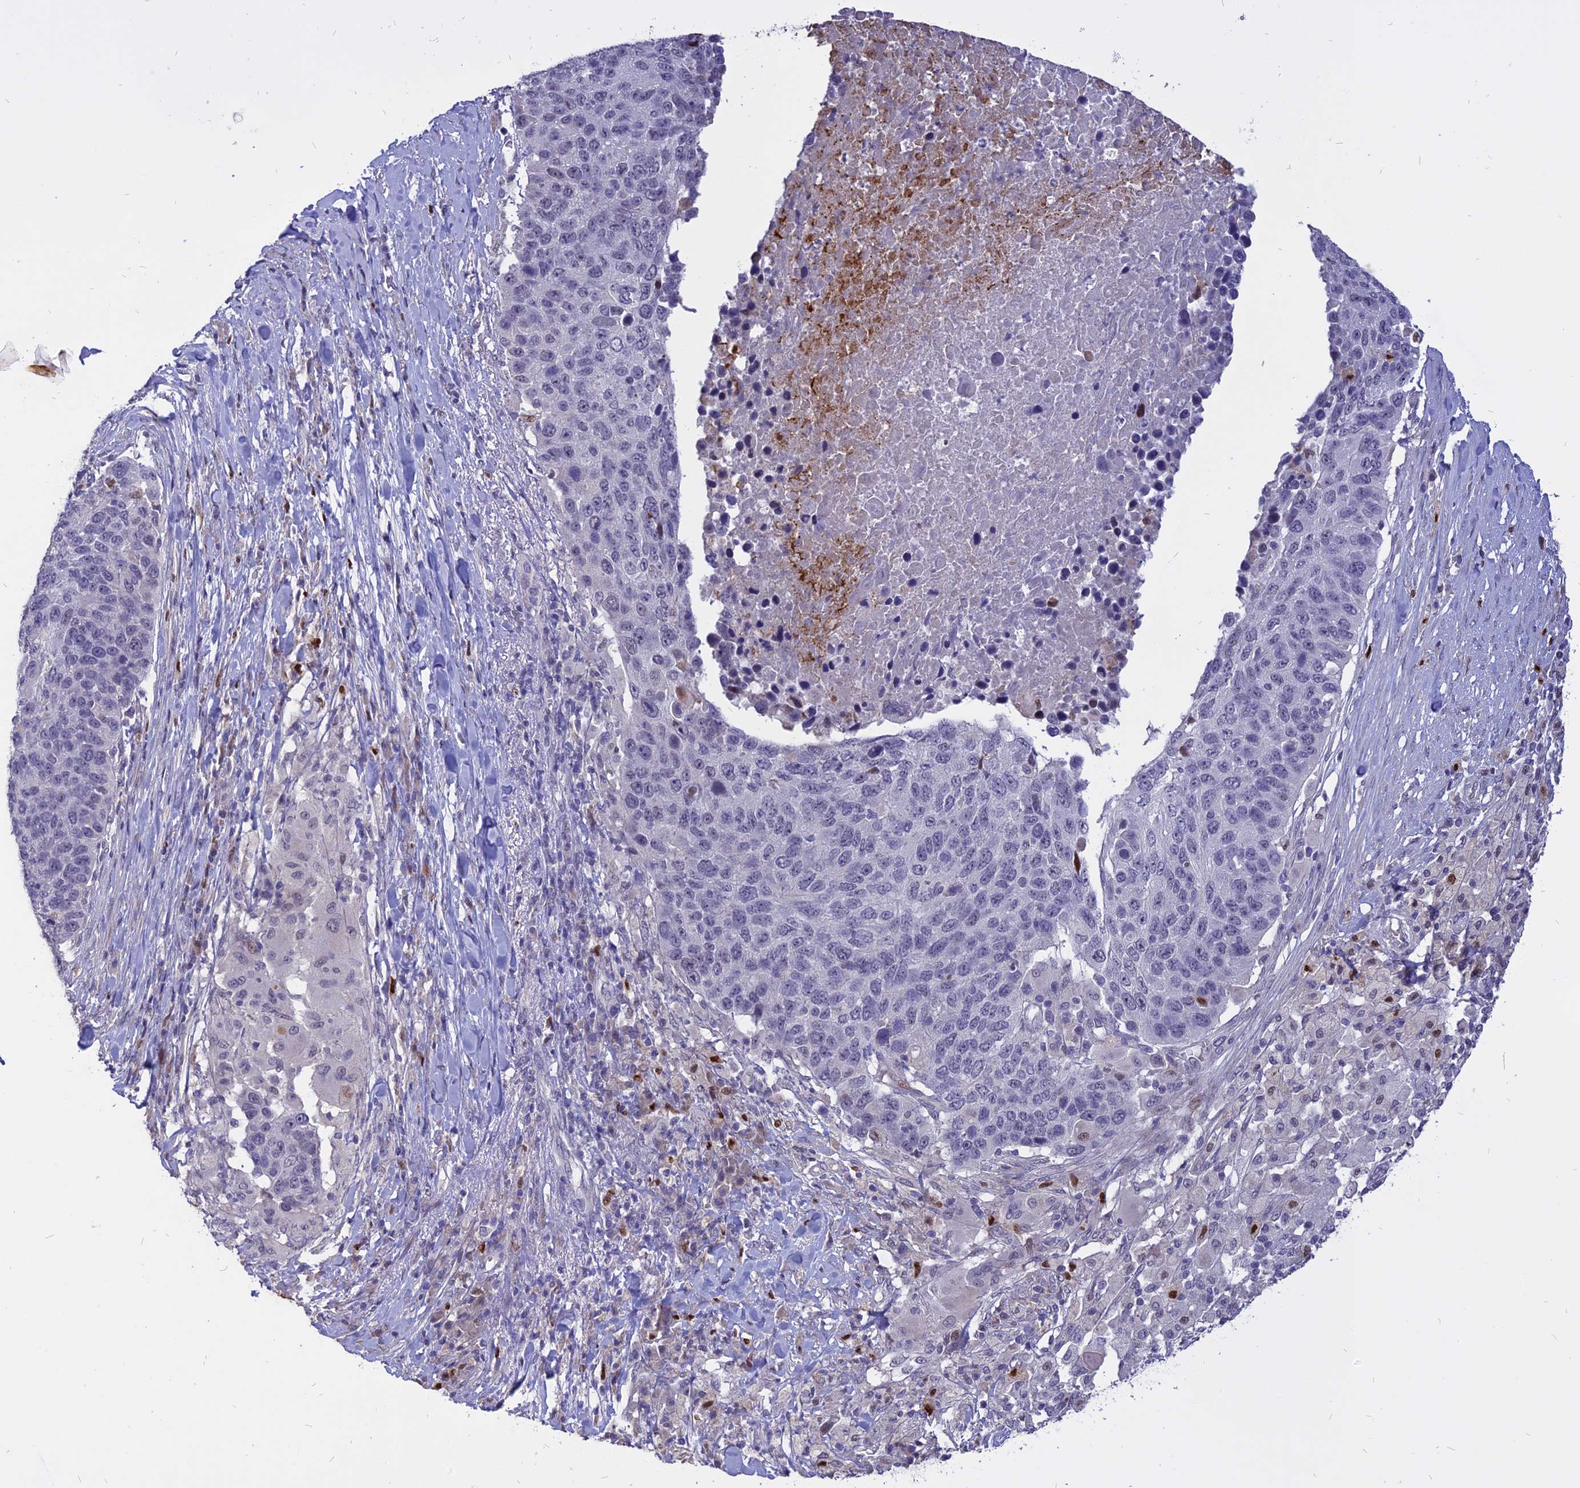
{"staining": {"intensity": "negative", "quantity": "none", "location": "none"}, "tissue": "lung cancer", "cell_type": "Tumor cells", "image_type": "cancer", "snomed": [{"axis": "morphology", "description": "Normal tissue, NOS"}, {"axis": "morphology", "description": "Squamous cell carcinoma, NOS"}, {"axis": "topography", "description": "Lymph node"}, {"axis": "topography", "description": "Lung"}], "caption": "Photomicrograph shows no protein staining in tumor cells of lung cancer (squamous cell carcinoma) tissue.", "gene": "TMEM263", "patient": {"sex": "male", "age": 66}}